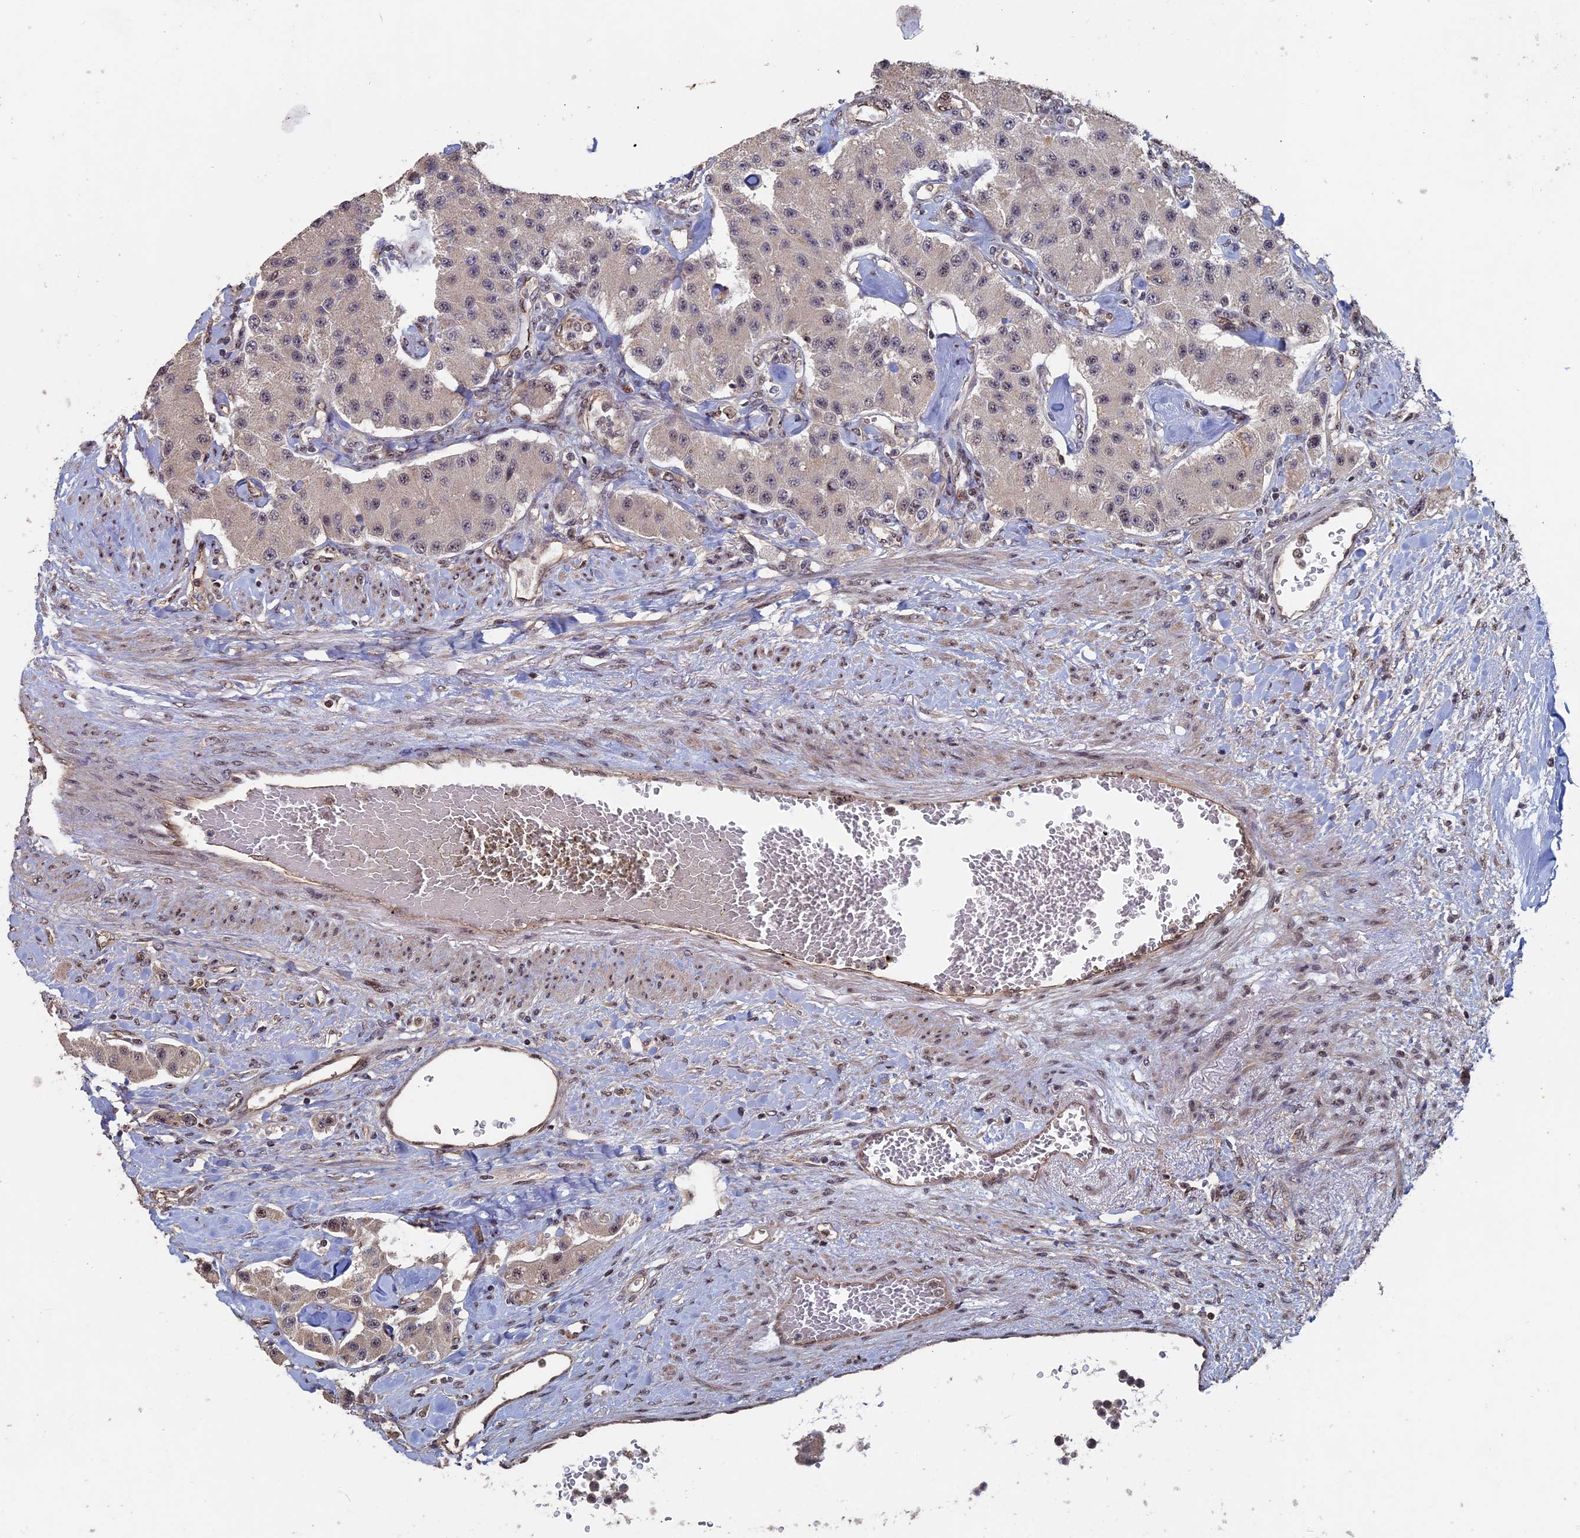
{"staining": {"intensity": "weak", "quantity": "<25%", "location": "nuclear"}, "tissue": "carcinoid", "cell_type": "Tumor cells", "image_type": "cancer", "snomed": [{"axis": "morphology", "description": "Carcinoid, malignant, NOS"}, {"axis": "topography", "description": "Pancreas"}], "caption": "There is no significant expression in tumor cells of carcinoid.", "gene": "KIAA1328", "patient": {"sex": "male", "age": 41}}